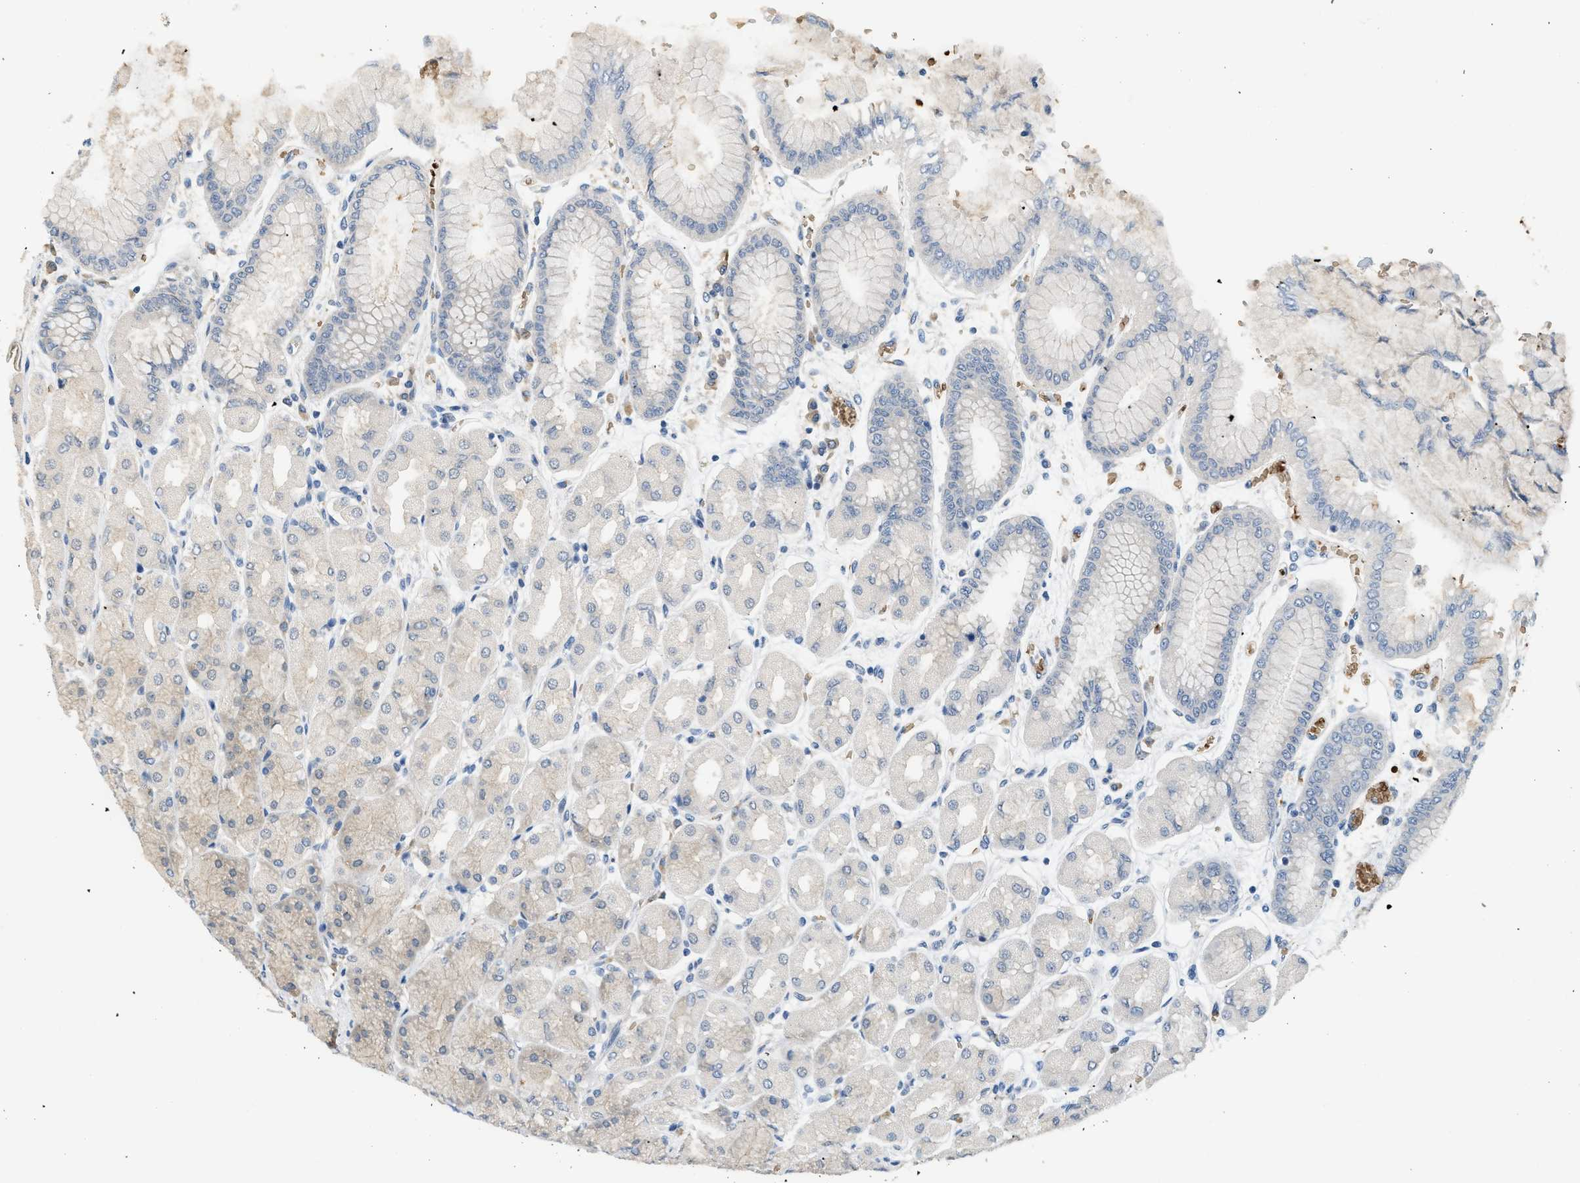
{"staining": {"intensity": "weak", "quantity": "25%-75%", "location": "cytoplasmic/membranous"}, "tissue": "stomach", "cell_type": "Glandular cells", "image_type": "normal", "snomed": [{"axis": "morphology", "description": "Normal tissue, NOS"}, {"axis": "topography", "description": "Stomach, upper"}], "caption": "Glandular cells reveal weak cytoplasmic/membranous staining in approximately 25%-75% of cells in unremarkable stomach.", "gene": "CYTH2", "patient": {"sex": "female", "age": 56}}